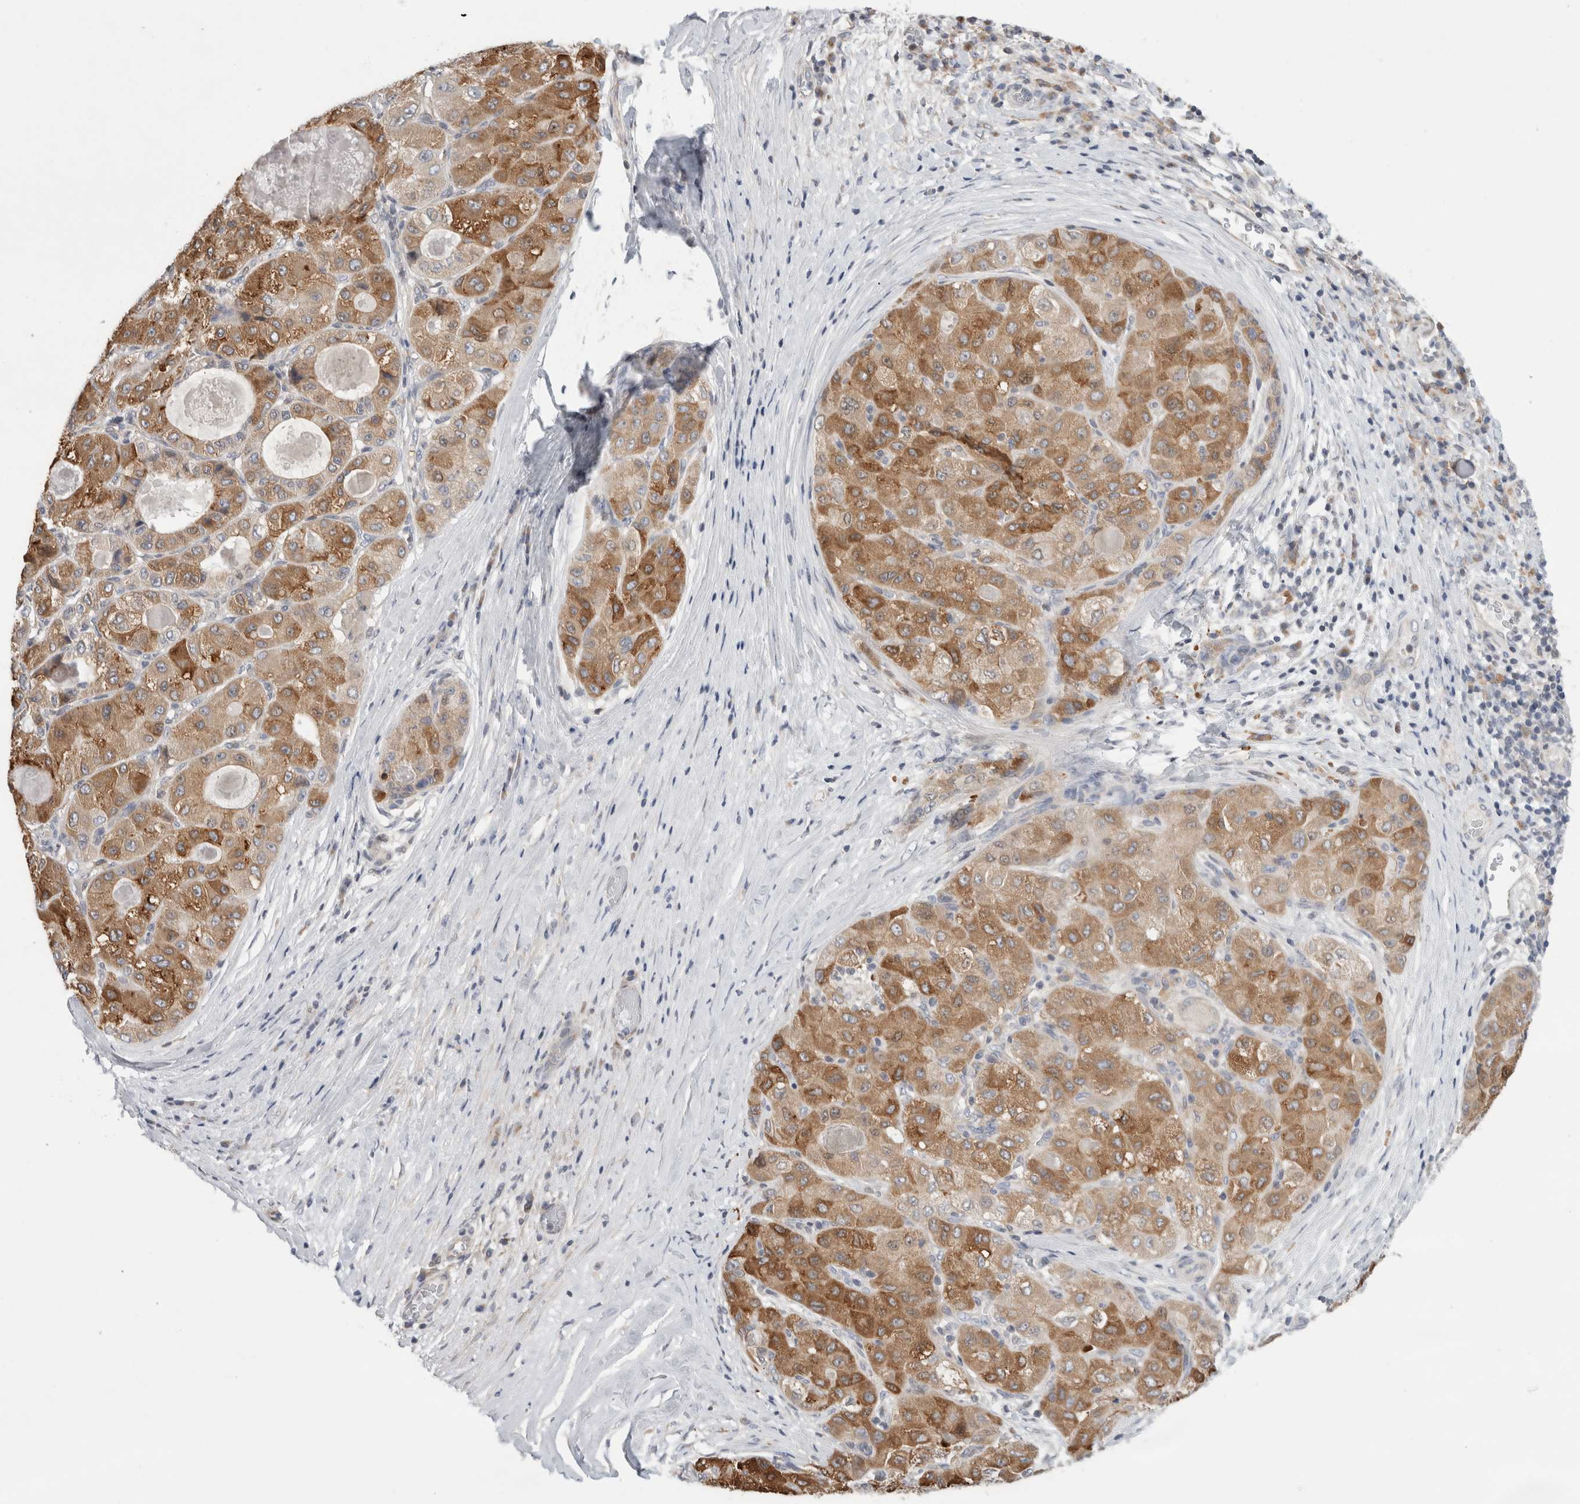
{"staining": {"intensity": "moderate", "quantity": ">75%", "location": "cytoplasmic/membranous"}, "tissue": "liver cancer", "cell_type": "Tumor cells", "image_type": "cancer", "snomed": [{"axis": "morphology", "description": "Carcinoma, Hepatocellular, NOS"}, {"axis": "topography", "description": "Liver"}], "caption": "DAB (3,3'-diaminobenzidine) immunohistochemical staining of human hepatocellular carcinoma (liver) reveals moderate cytoplasmic/membranous protein staining in approximately >75% of tumor cells.", "gene": "SYTL5", "patient": {"sex": "male", "age": 80}}